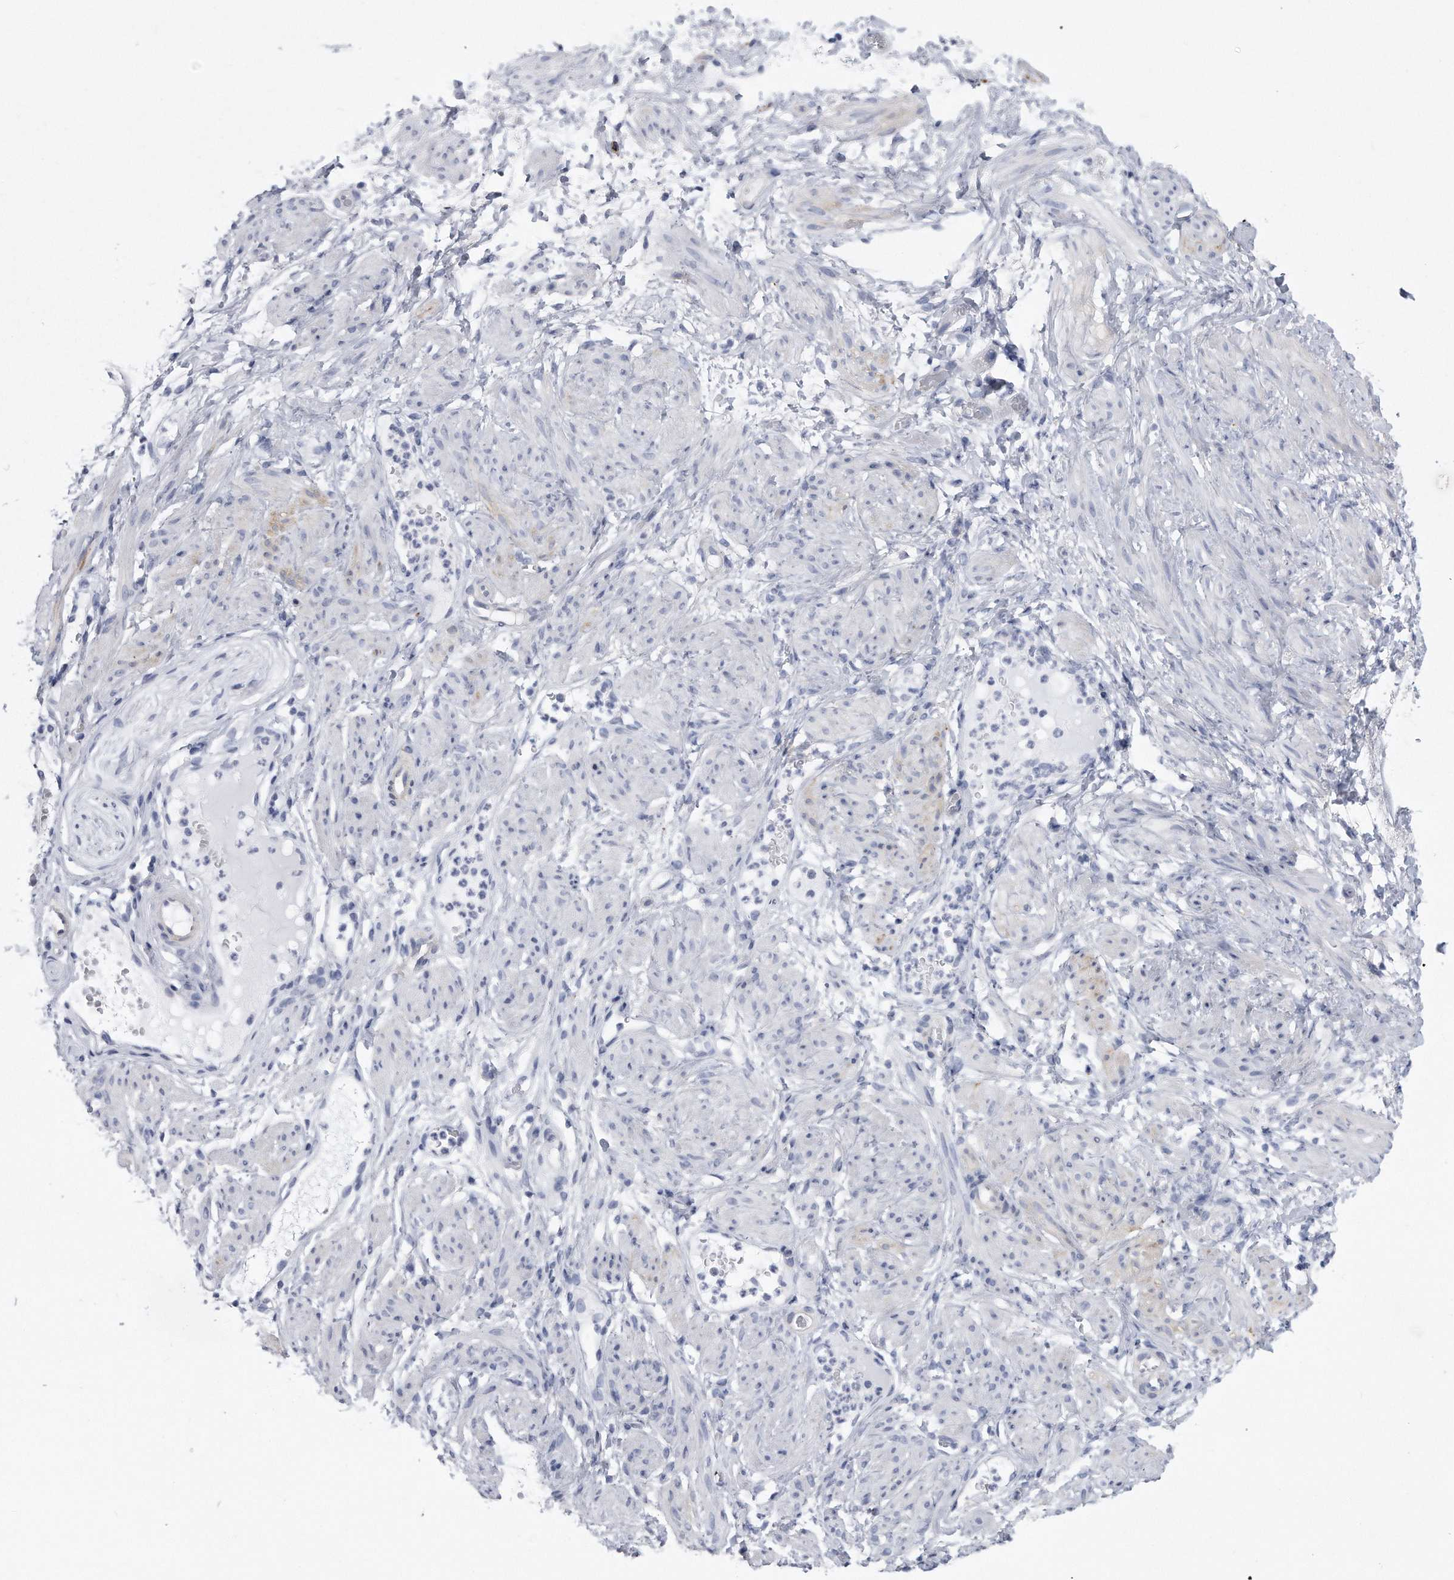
{"staining": {"intensity": "negative", "quantity": "none", "location": "none"}, "tissue": "adipose tissue", "cell_type": "Adipocytes", "image_type": "normal", "snomed": [{"axis": "morphology", "description": "Normal tissue, NOS"}, {"axis": "topography", "description": "Smooth muscle"}, {"axis": "topography", "description": "Peripheral nerve tissue"}], "caption": "Human adipose tissue stained for a protein using IHC reveals no positivity in adipocytes.", "gene": "PYGB", "patient": {"sex": "female", "age": 39}}